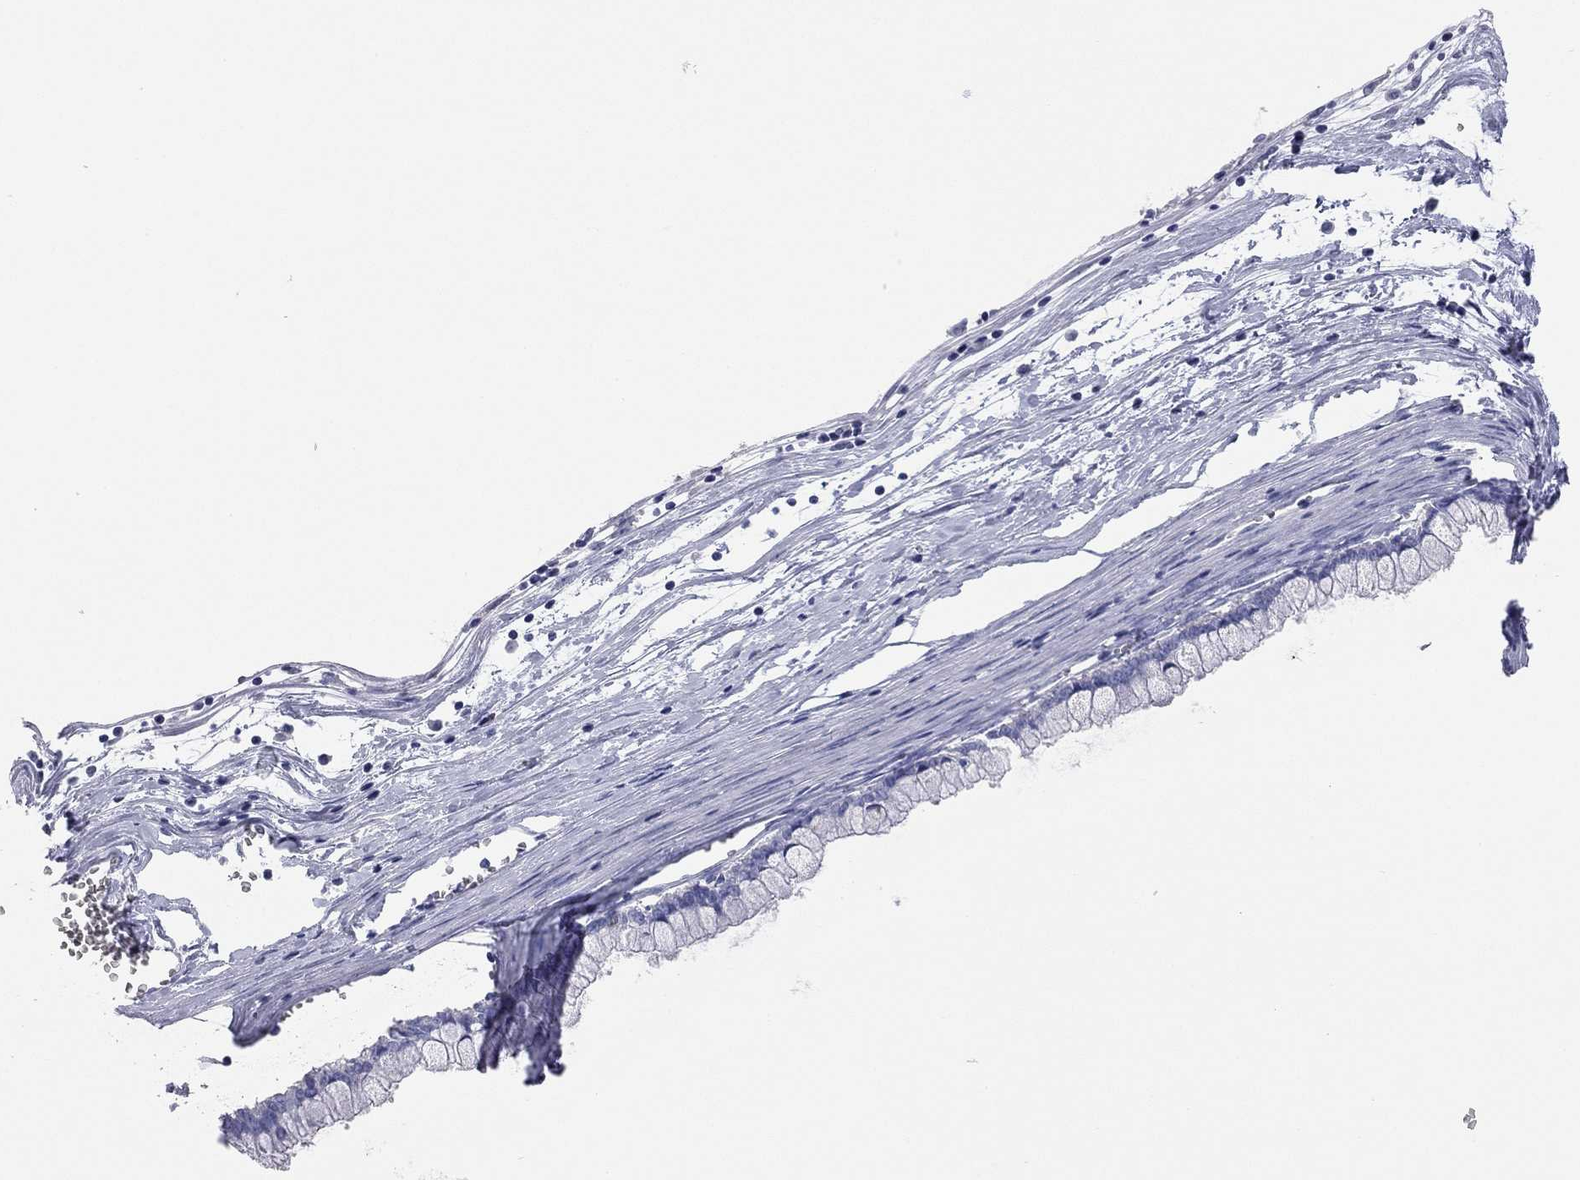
{"staining": {"intensity": "negative", "quantity": "none", "location": "none"}, "tissue": "ovarian cancer", "cell_type": "Tumor cells", "image_type": "cancer", "snomed": [{"axis": "morphology", "description": "Cystadenocarcinoma, mucinous, NOS"}, {"axis": "topography", "description": "Ovary"}], "caption": "Tumor cells are negative for protein expression in human mucinous cystadenocarcinoma (ovarian).", "gene": "TMEM221", "patient": {"sex": "female", "age": 67}}